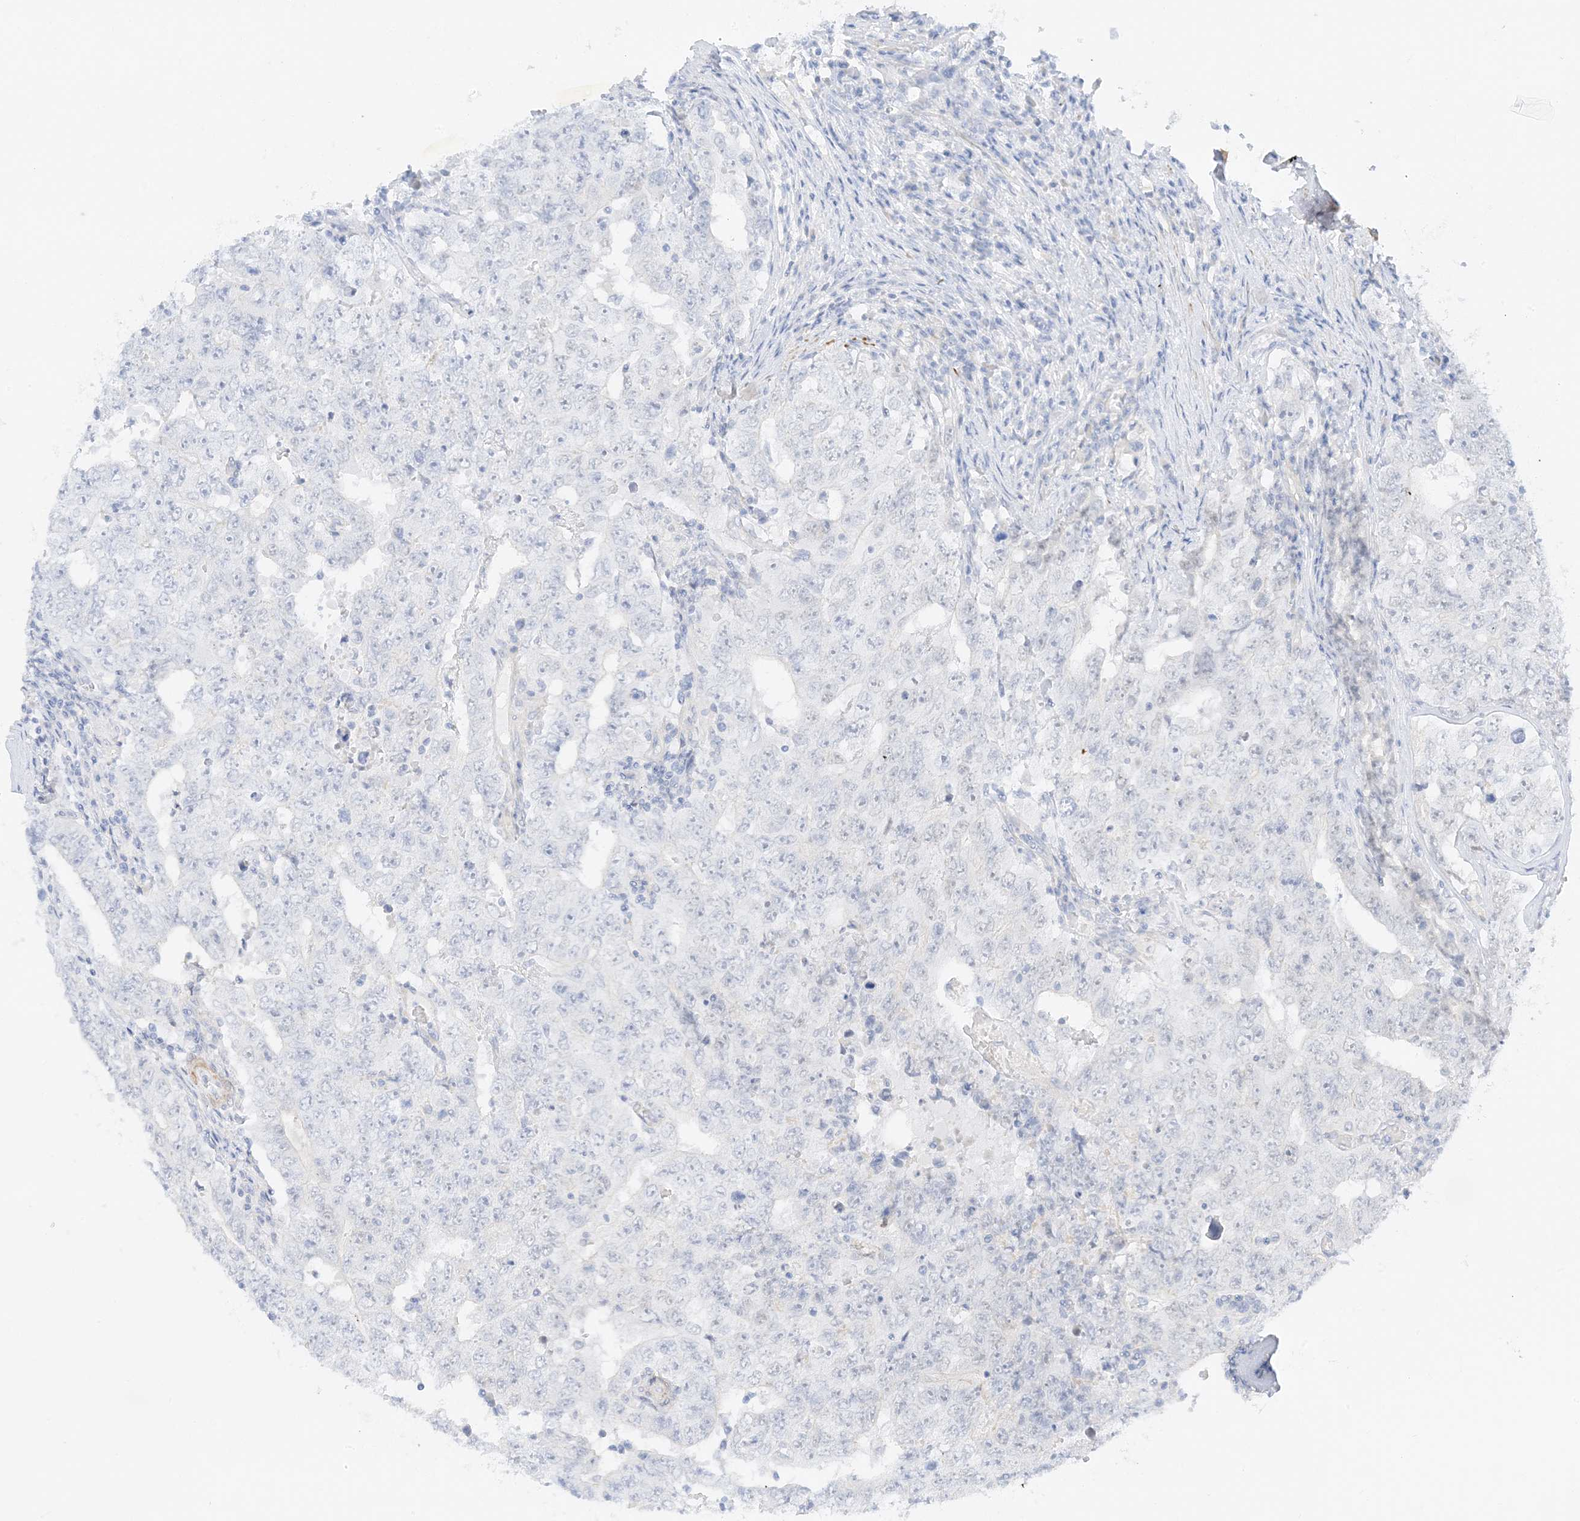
{"staining": {"intensity": "negative", "quantity": "none", "location": "none"}, "tissue": "testis cancer", "cell_type": "Tumor cells", "image_type": "cancer", "snomed": [{"axis": "morphology", "description": "Carcinoma, Embryonal, NOS"}, {"axis": "topography", "description": "Testis"}], "caption": "Immunohistochemistry micrograph of testis cancer stained for a protein (brown), which reveals no positivity in tumor cells.", "gene": "SLC22A13", "patient": {"sex": "male", "age": 26}}